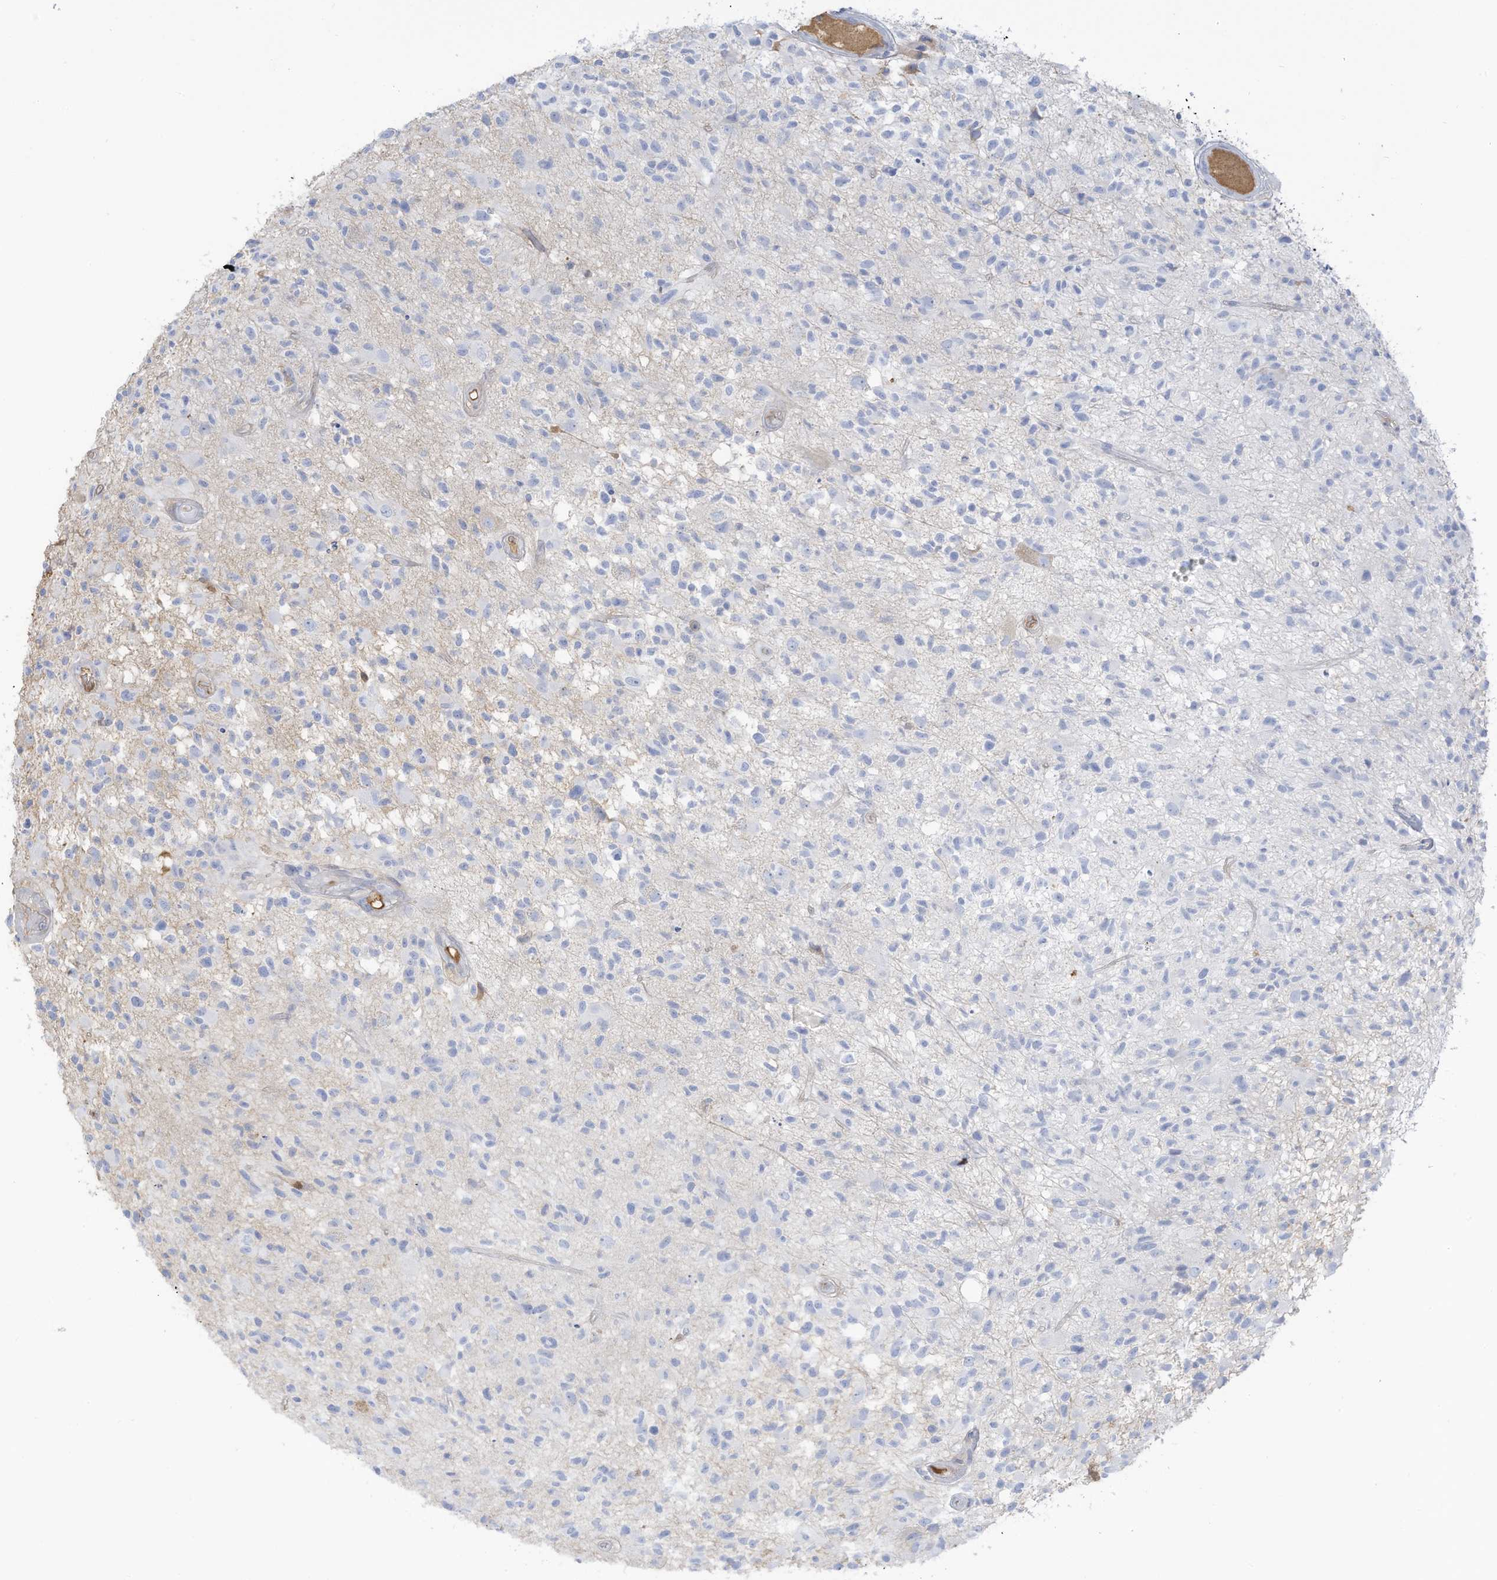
{"staining": {"intensity": "negative", "quantity": "none", "location": "none"}, "tissue": "glioma", "cell_type": "Tumor cells", "image_type": "cancer", "snomed": [{"axis": "morphology", "description": "Glioma, malignant, High grade"}, {"axis": "morphology", "description": "Glioblastoma, NOS"}, {"axis": "topography", "description": "Brain"}], "caption": "High magnification brightfield microscopy of glioma stained with DAB (3,3'-diaminobenzidine) (brown) and counterstained with hematoxylin (blue): tumor cells show no significant positivity.", "gene": "HSD17B13", "patient": {"sex": "male", "age": 60}}